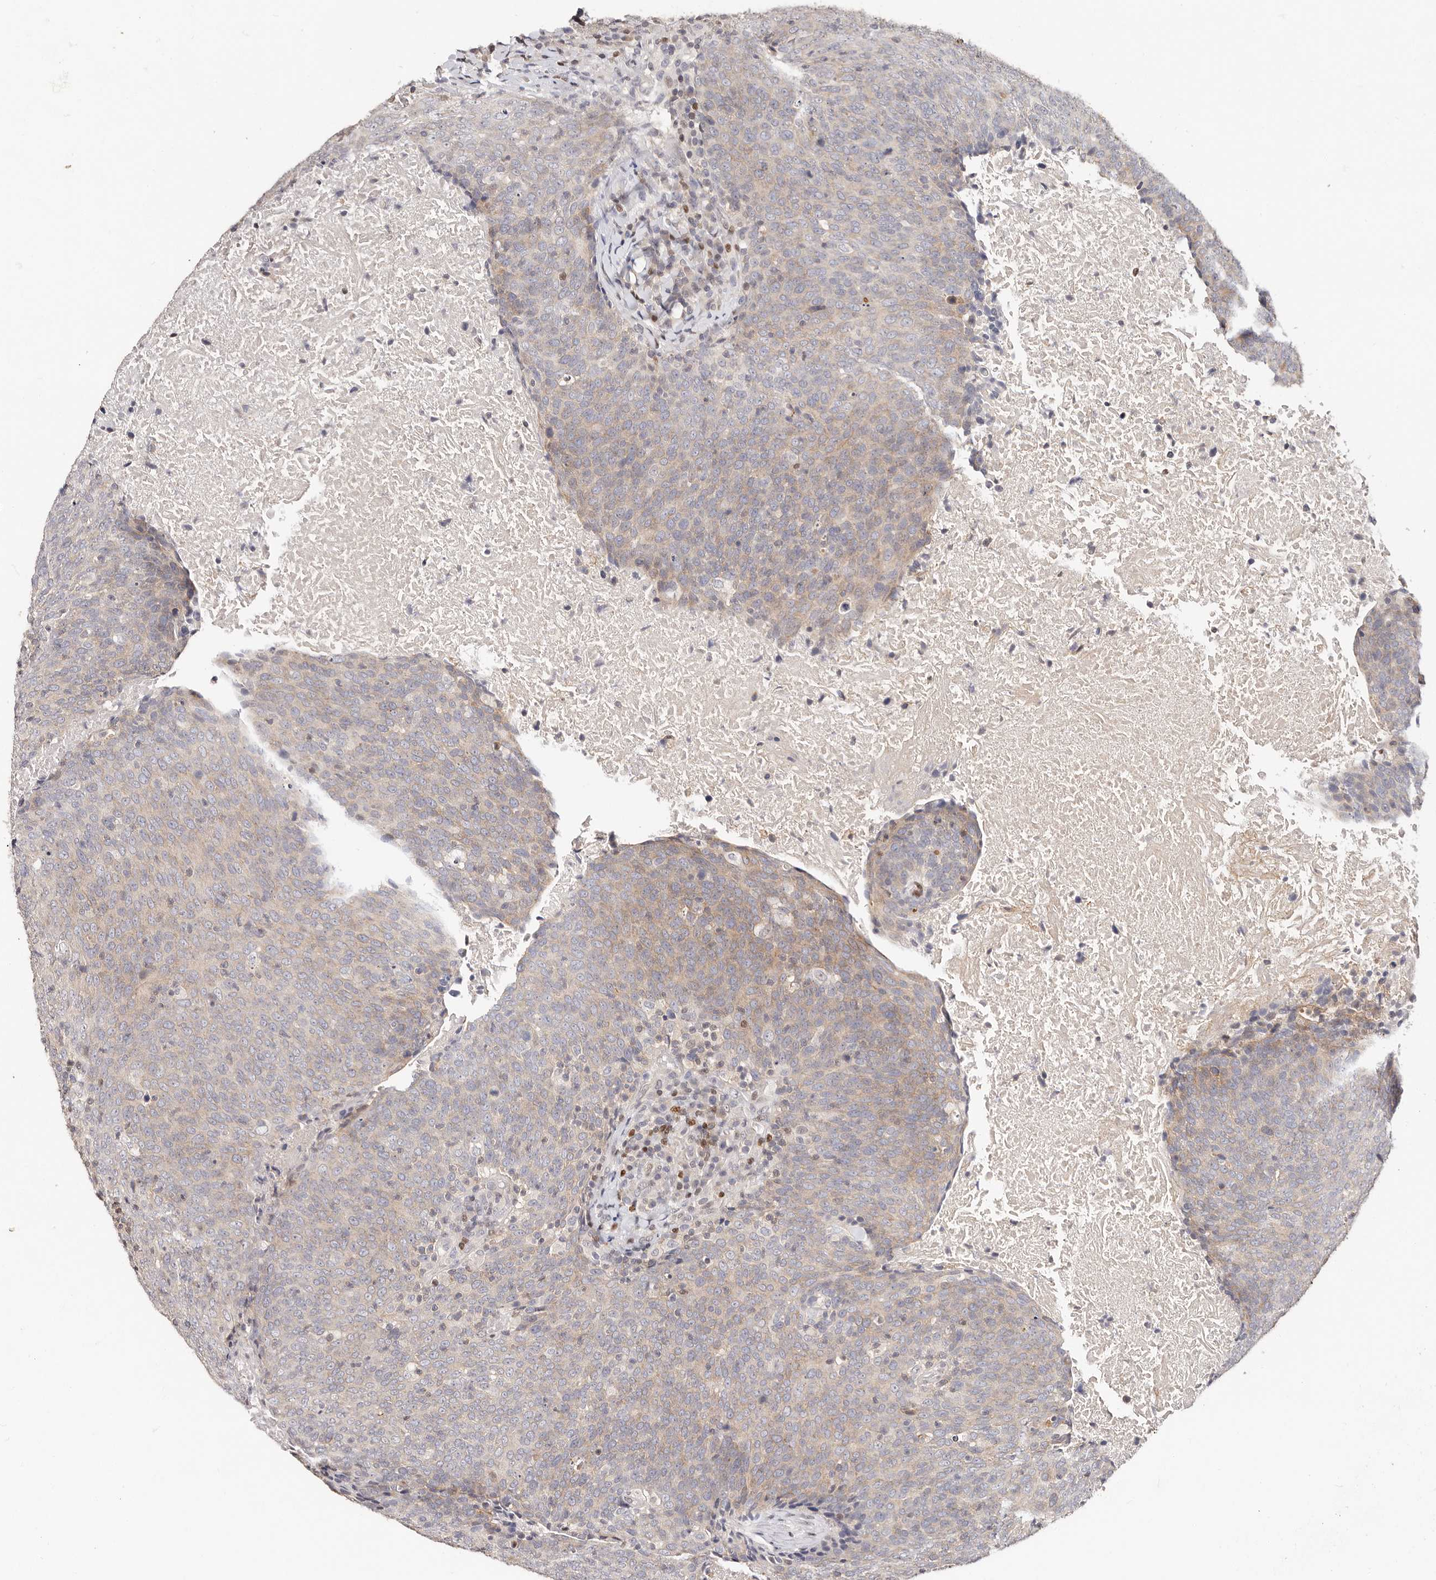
{"staining": {"intensity": "weak", "quantity": ">75%", "location": "cytoplasmic/membranous"}, "tissue": "head and neck cancer", "cell_type": "Tumor cells", "image_type": "cancer", "snomed": [{"axis": "morphology", "description": "Squamous cell carcinoma, NOS"}, {"axis": "morphology", "description": "Squamous cell carcinoma, metastatic, NOS"}, {"axis": "topography", "description": "Lymph node"}, {"axis": "topography", "description": "Head-Neck"}], "caption": "A high-resolution photomicrograph shows immunohistochemistry staining of head and neck cancer, which demonstrates weak cytoplasmic/membranous staining in about >75% of tumor cells. Using DAB (brown) and hematoxylin (blue) stains, captured at high magnification using brightfield microscopy.", "gene": "IQGAP3", "patient": {"sex": "male", "age": 62}}